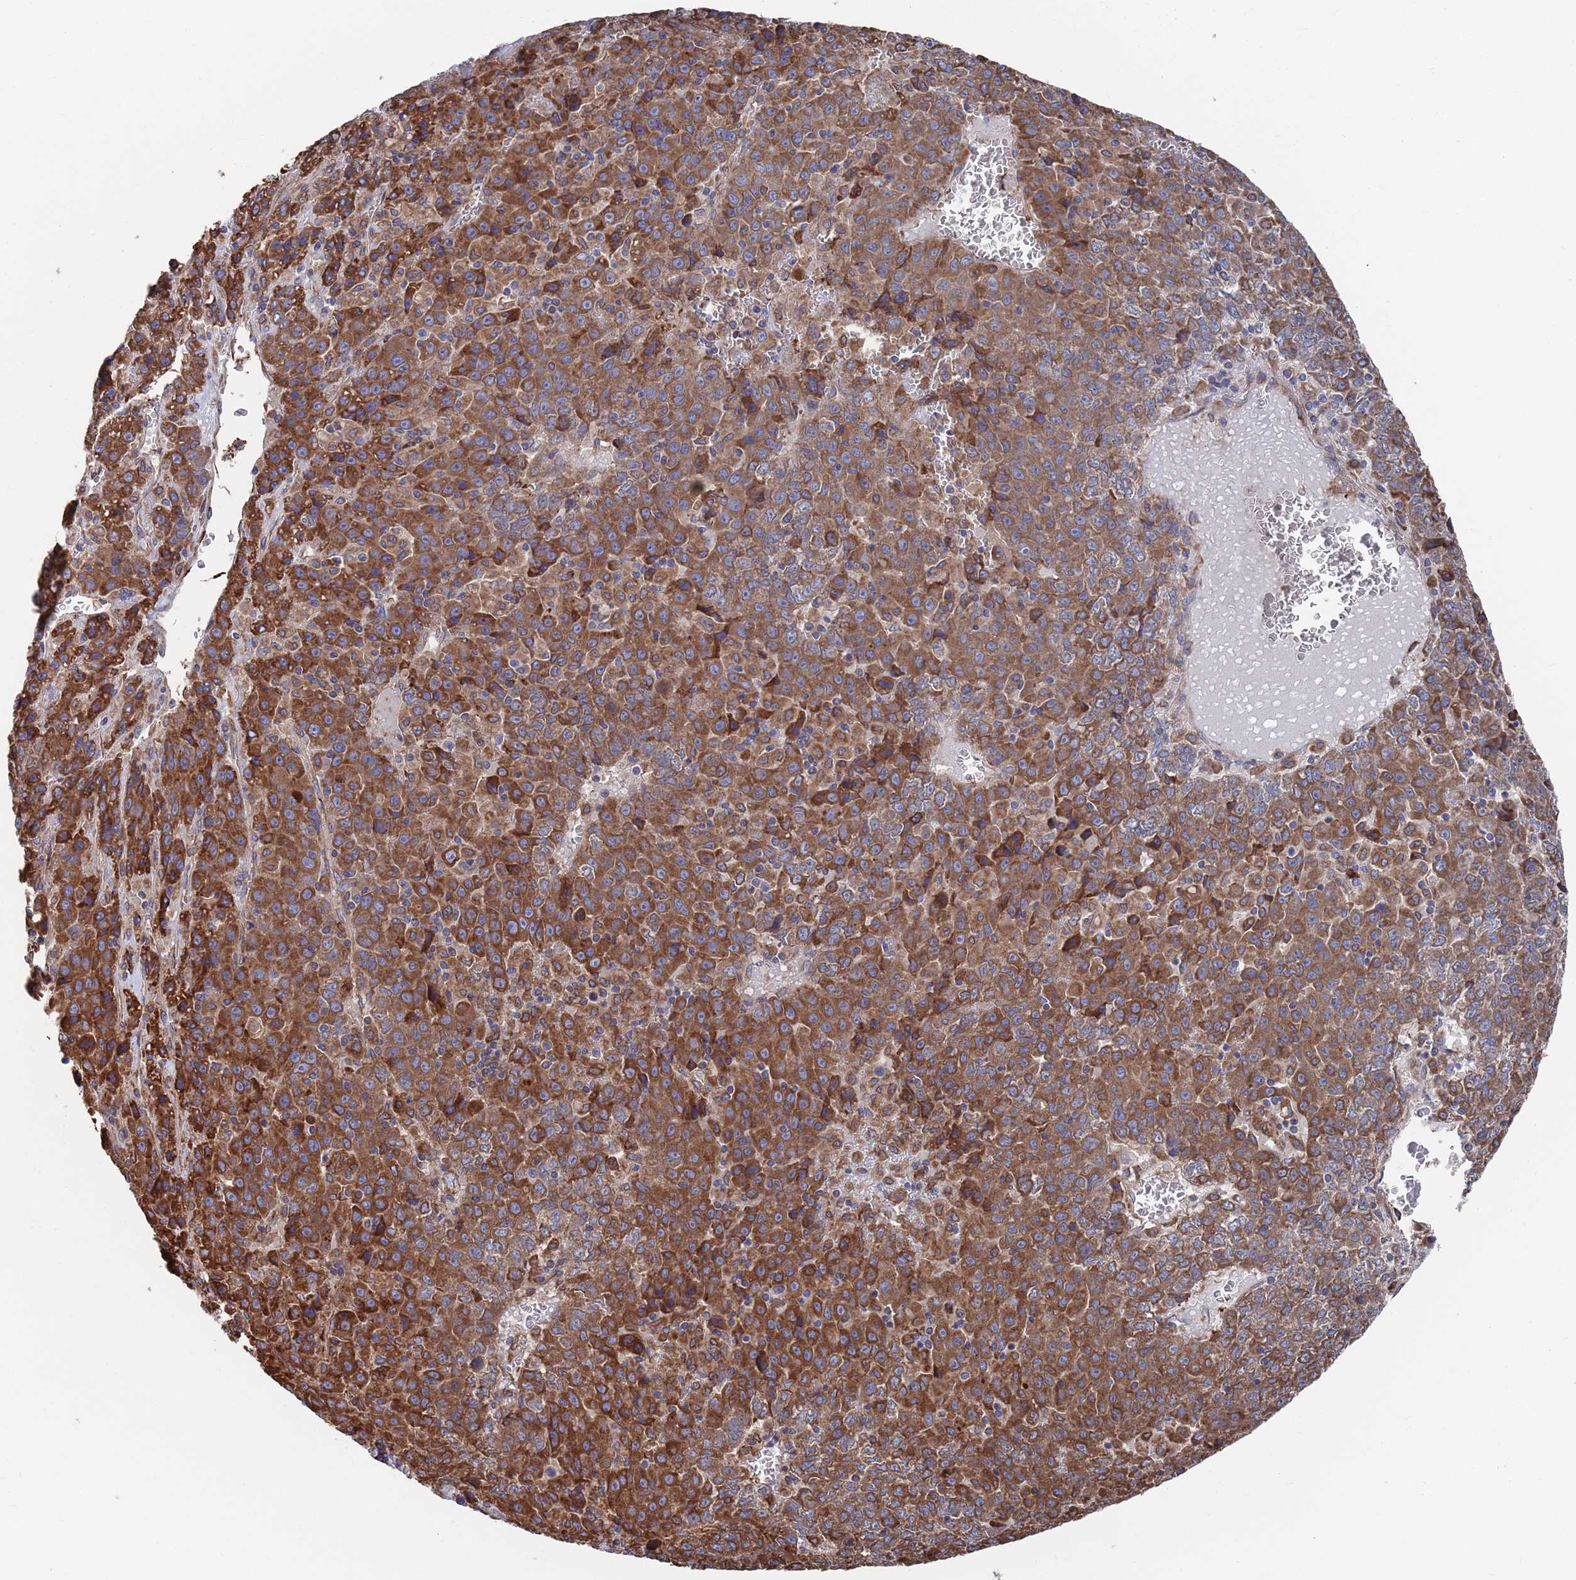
{"staining": {"intensity": "strong", "quantity": ">75%", "location": "cytoplasmic/membranous"}, "tissue": "liver cancer", "cell_type": "Tumor cells", "image_type": "cancer", "snomed": [{"axis": "morphology", "description": "Carcinoma, Hepatocellular, NOS"}, {"axis": "topography", "description": "Liver"}], "caption": "Protein staining exhibits strong cytoplasmic/membranous positivity in about >75% of tumor cells in hepatocellular carcinoma (liver).", "gene": "GID8", "patient": {"sex": "female", "age": 53}}